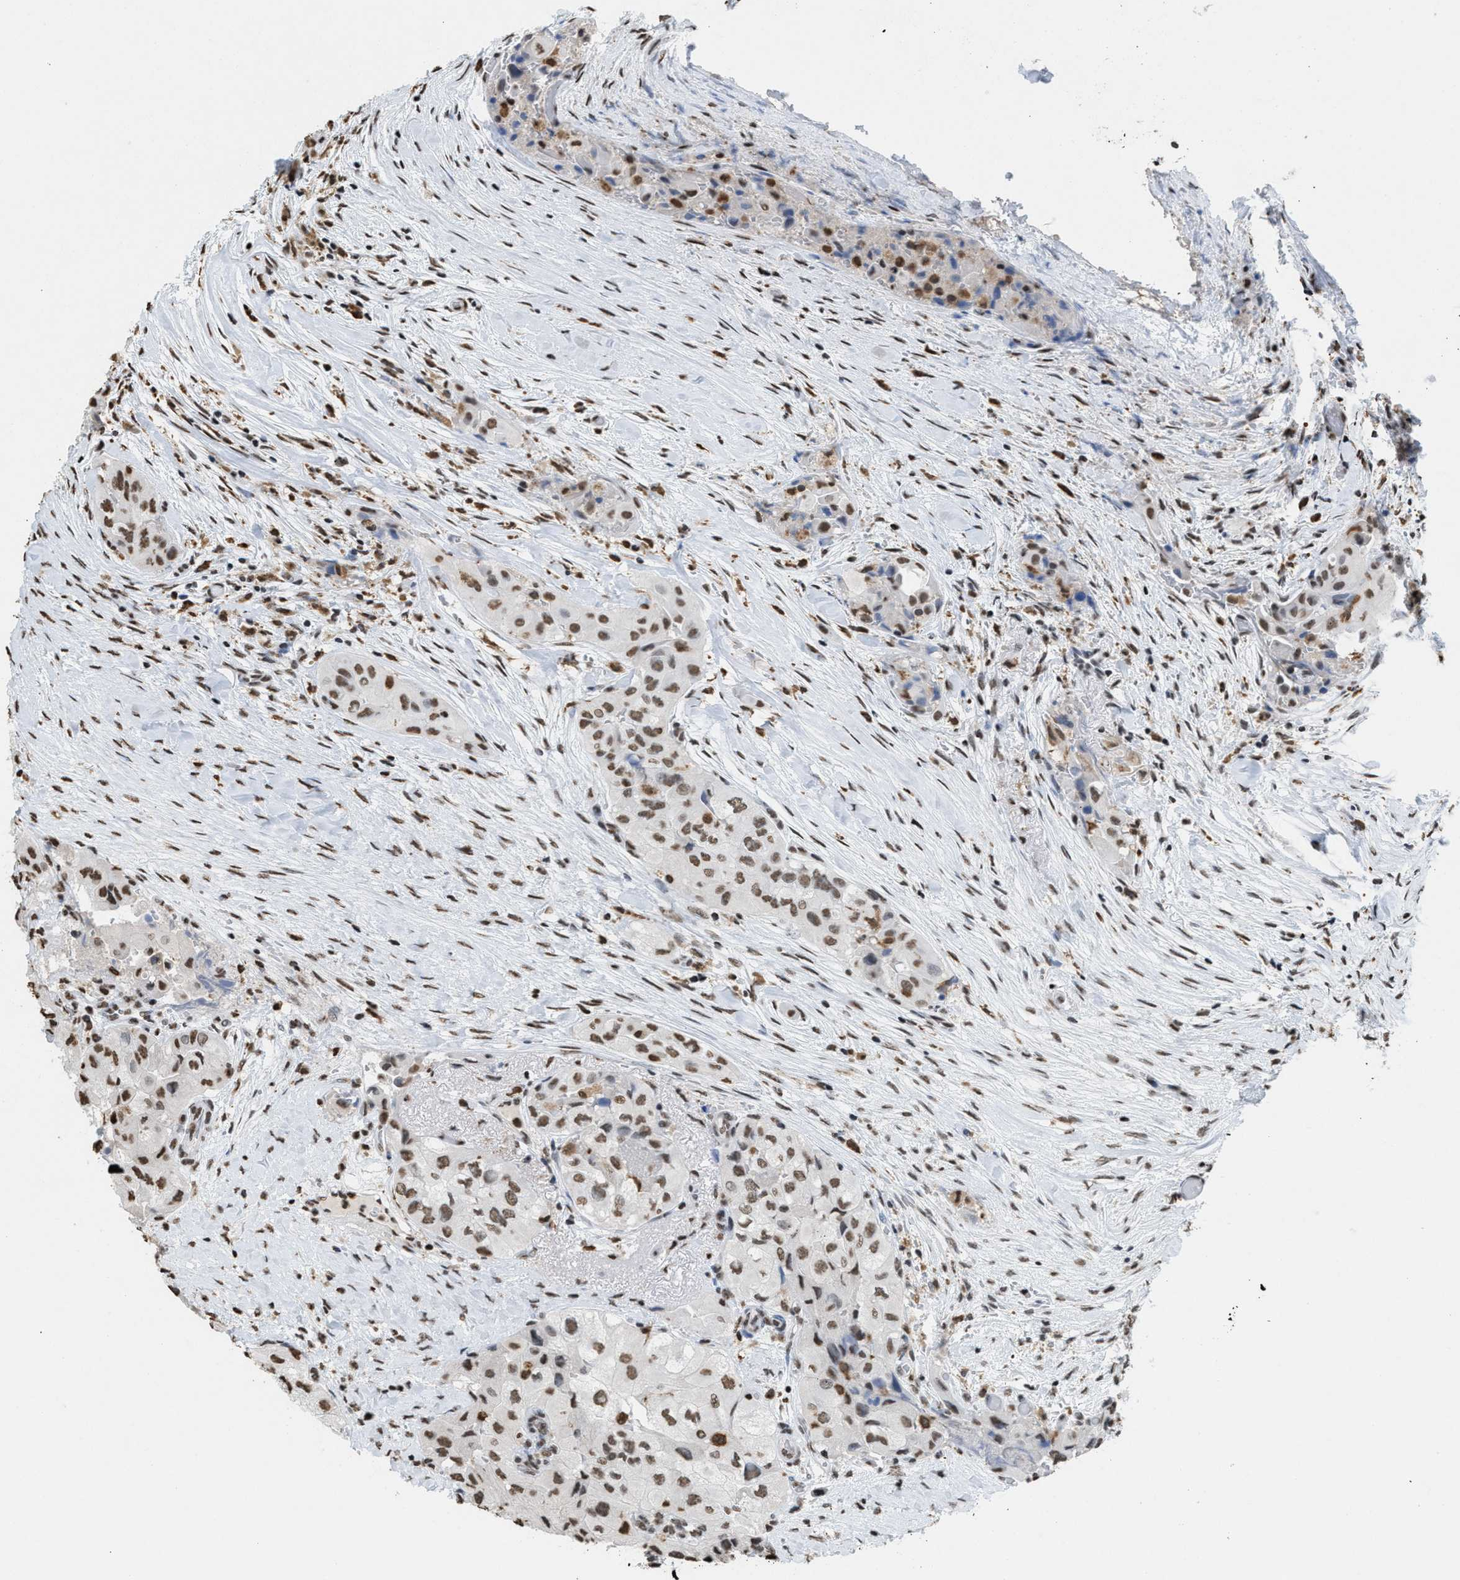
{"staining": {"intensity": "moderate", "quantity": ">75%", "location": "nuclear"}, "tissue": "thyroid cancer", "cell_type": "Tumor cells", "image_type": "cancer", "snomed": [{"axis": "morphology", "description": "Papillary adenocarcinoma, NOS"}, {"axis": "topography", "description": "Thyroid gland"}], "caption": "Immunohistochemistry of human thyroid cancer (papillary adenocarcinoma) shows medium levels of moderate nuclear positivity in about >75% of tumor cells. (DAB IHC, brown staining for protein, blue staining for nuclei).", "gene": "NUP88", "patient": {"sex": "female", "age": 59}}